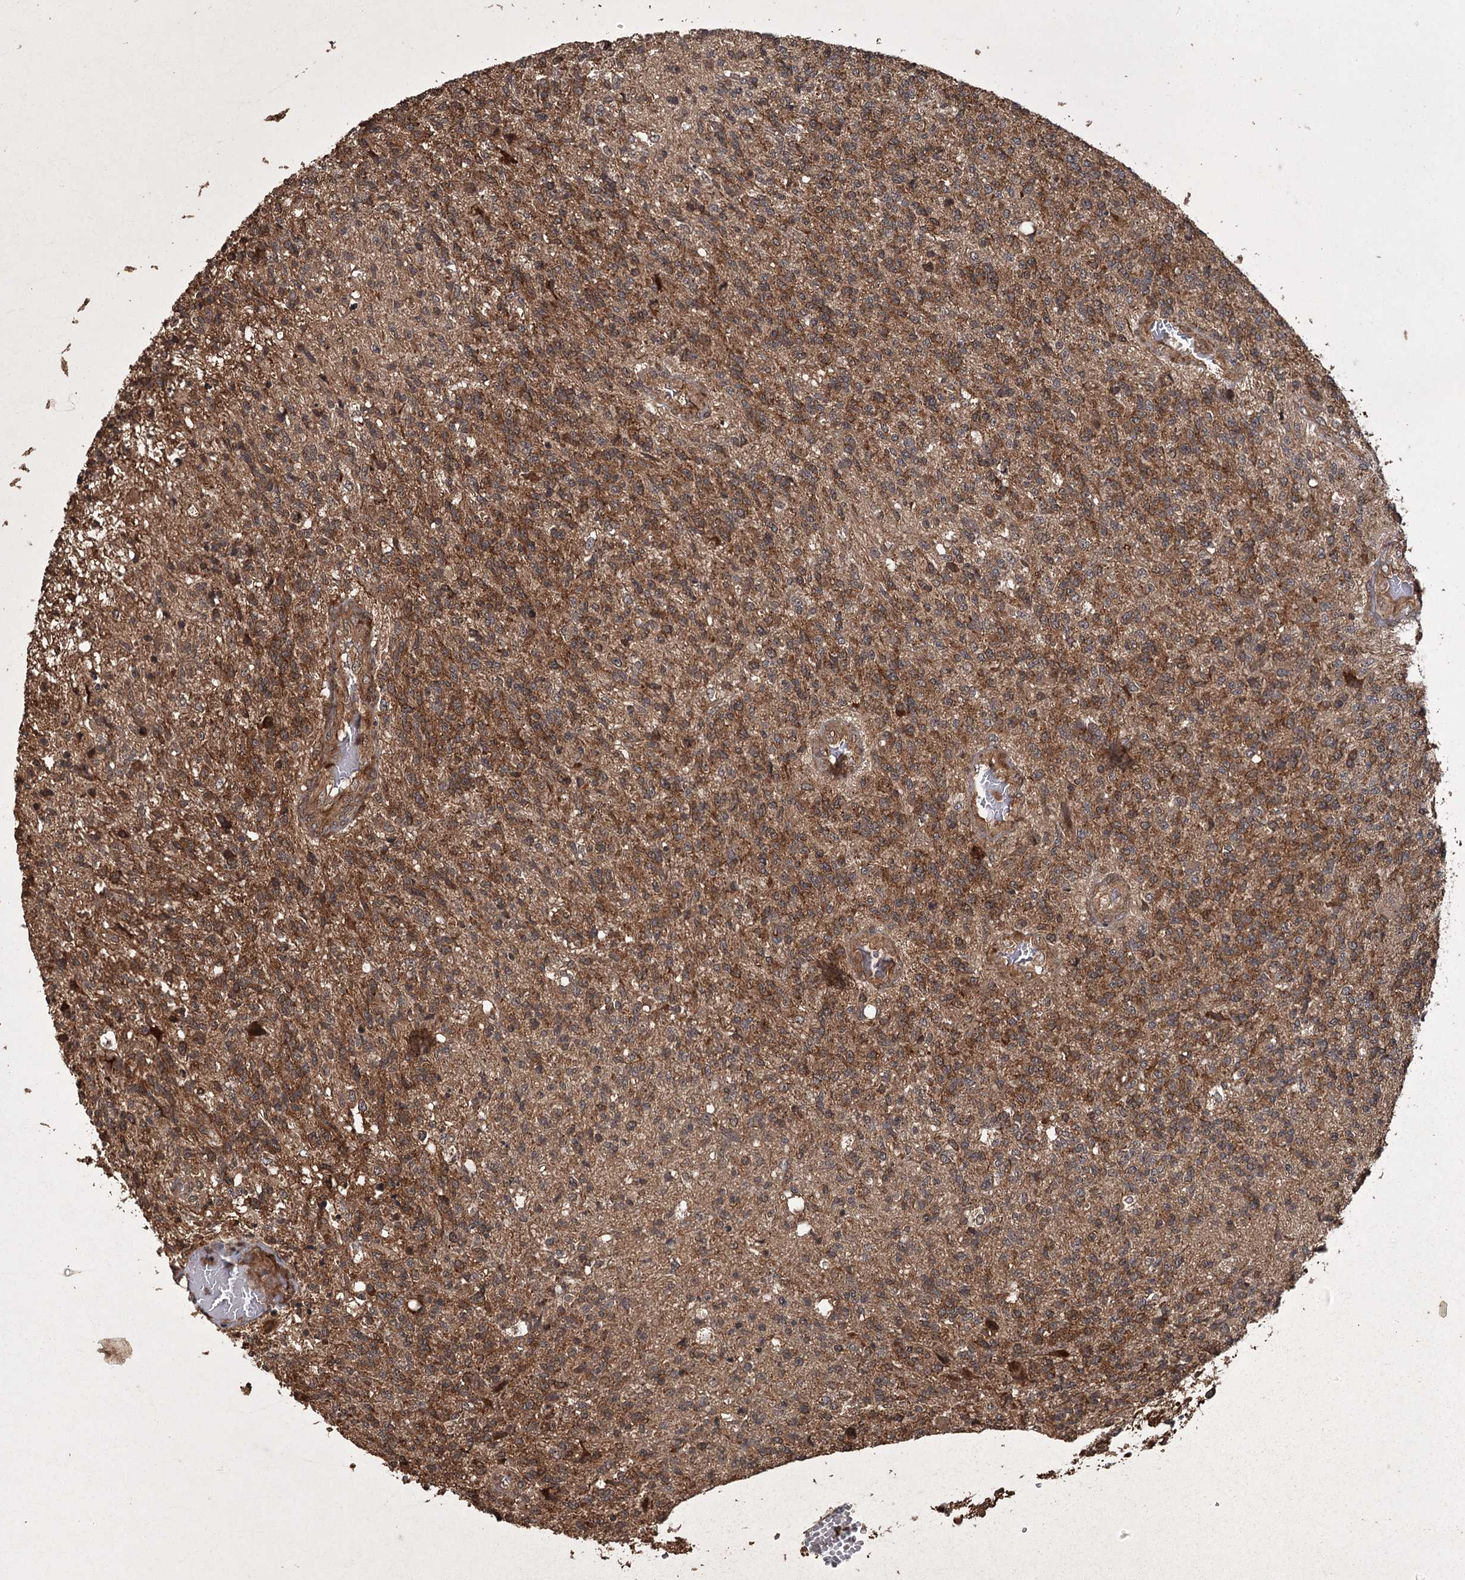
{"staining": {"intensity": "moderate", "quantity": "25%-75%", "location": "cytoplasmic/membranous"}, "tissue": "glioma", "cell_type": "Tumor cells", "image_type": "cancer", "snomed": [{"axis": "morphology", "description": "Glioma, malignant, High grade"}, {"axis": "topography", "description": "Brain"}], "caption": "Glioma tissue demonstrates moderate cytoplasmic/membranous expression in approximately 25%-75% of tumor cells Immunohistochemistry stains the protein of interest in brown and the nuclei are stained blue.", "gene": "RPAP3", "patient": {"sex": "male", "age": 56}}